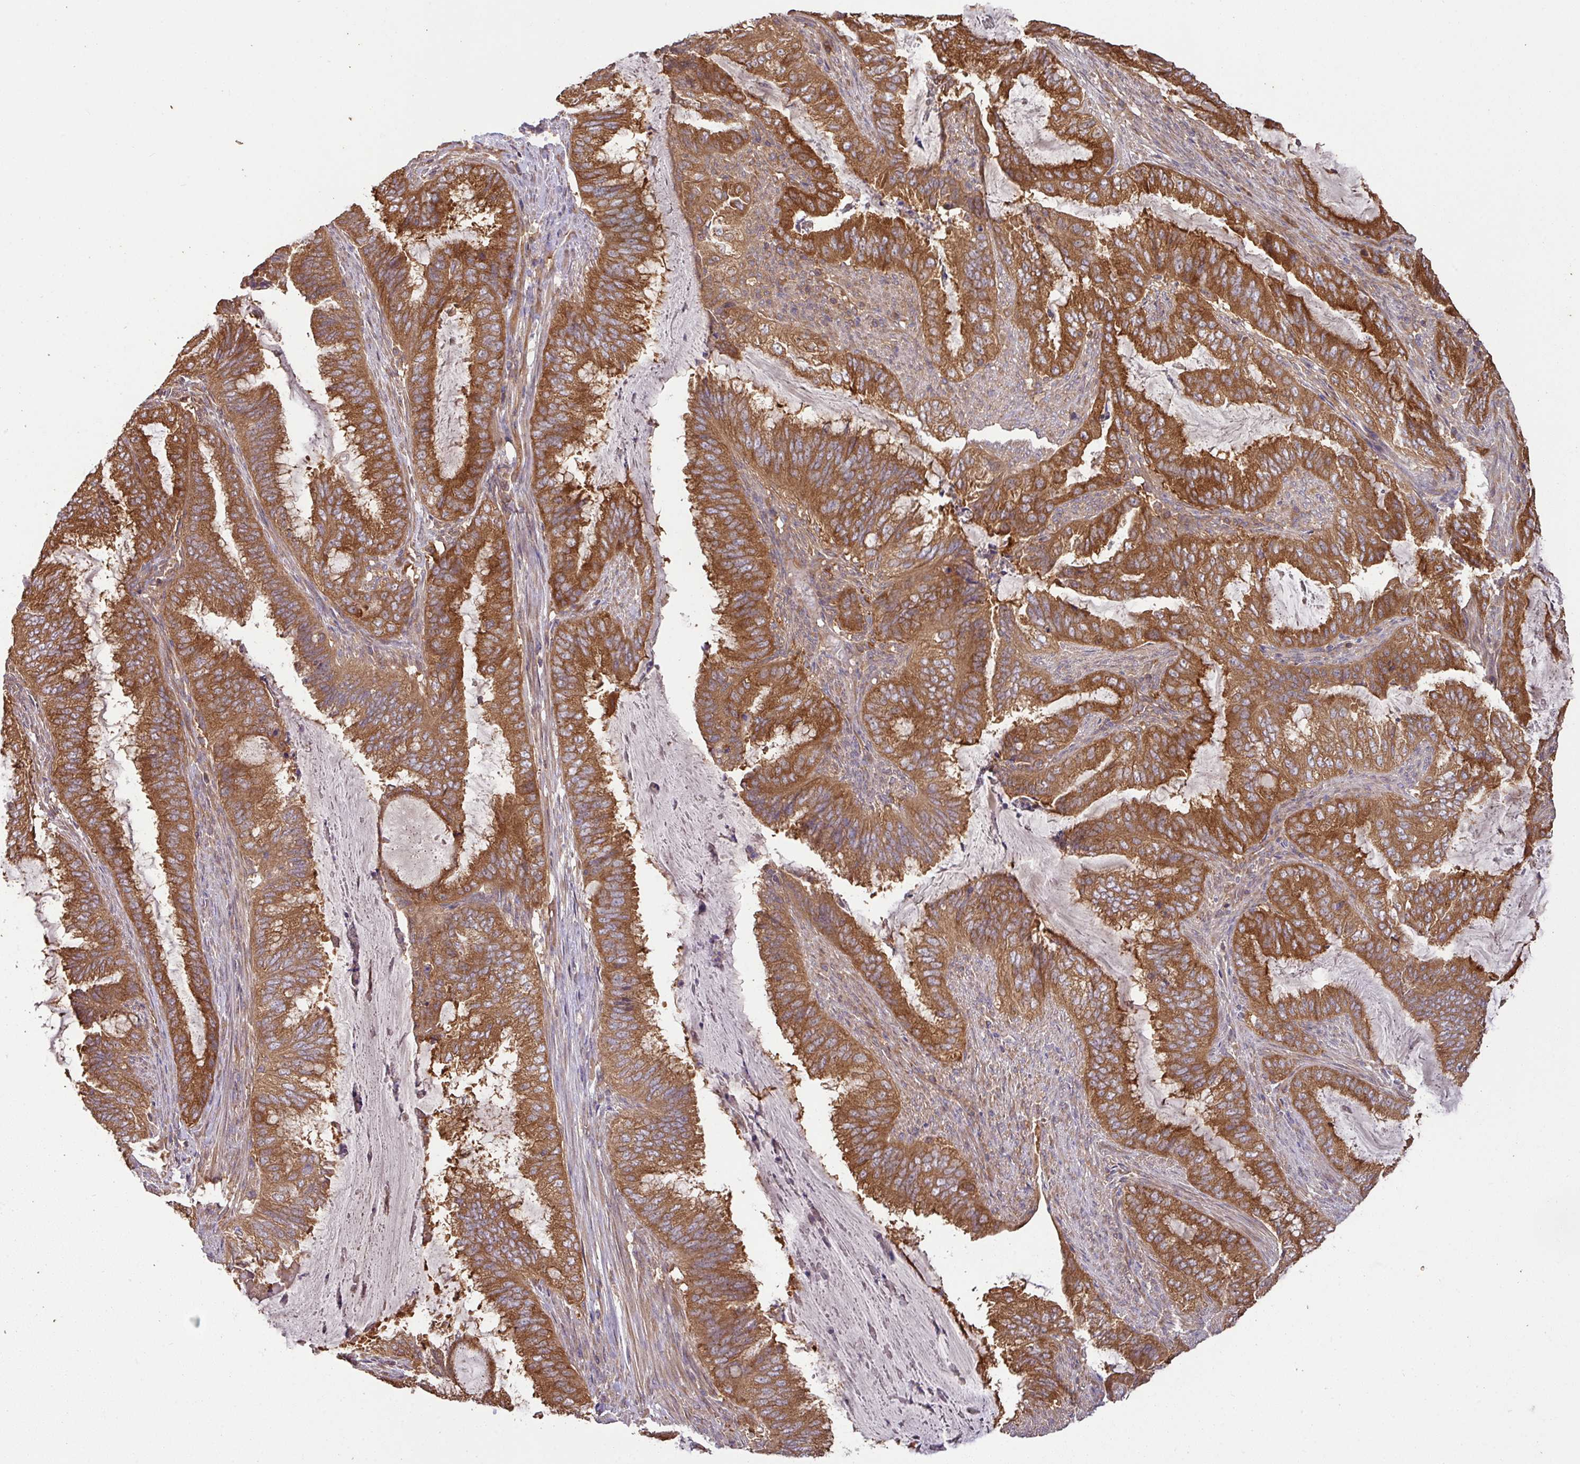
{"staining": {"intensity": "strong", "quantity": ">75%", "location": "cytoplasmic/membranous"}, "tissue": "endometrial cancer", "cell_type": "Tumor cells", "image_type": "cancer", "snomed": [{"axis": "morphology", "description": "Adenocarcinoma, NOS"}, {"axis": "topography", "description": "Endometrium"}], "caption": "A photomicrograph of human endometrial cancer stained for a protein shows strong cytoplasmic/membranous brown staining in tumor cells.", "gene": "GSPT1", "patient": {"sex": "female", "age": 51}}